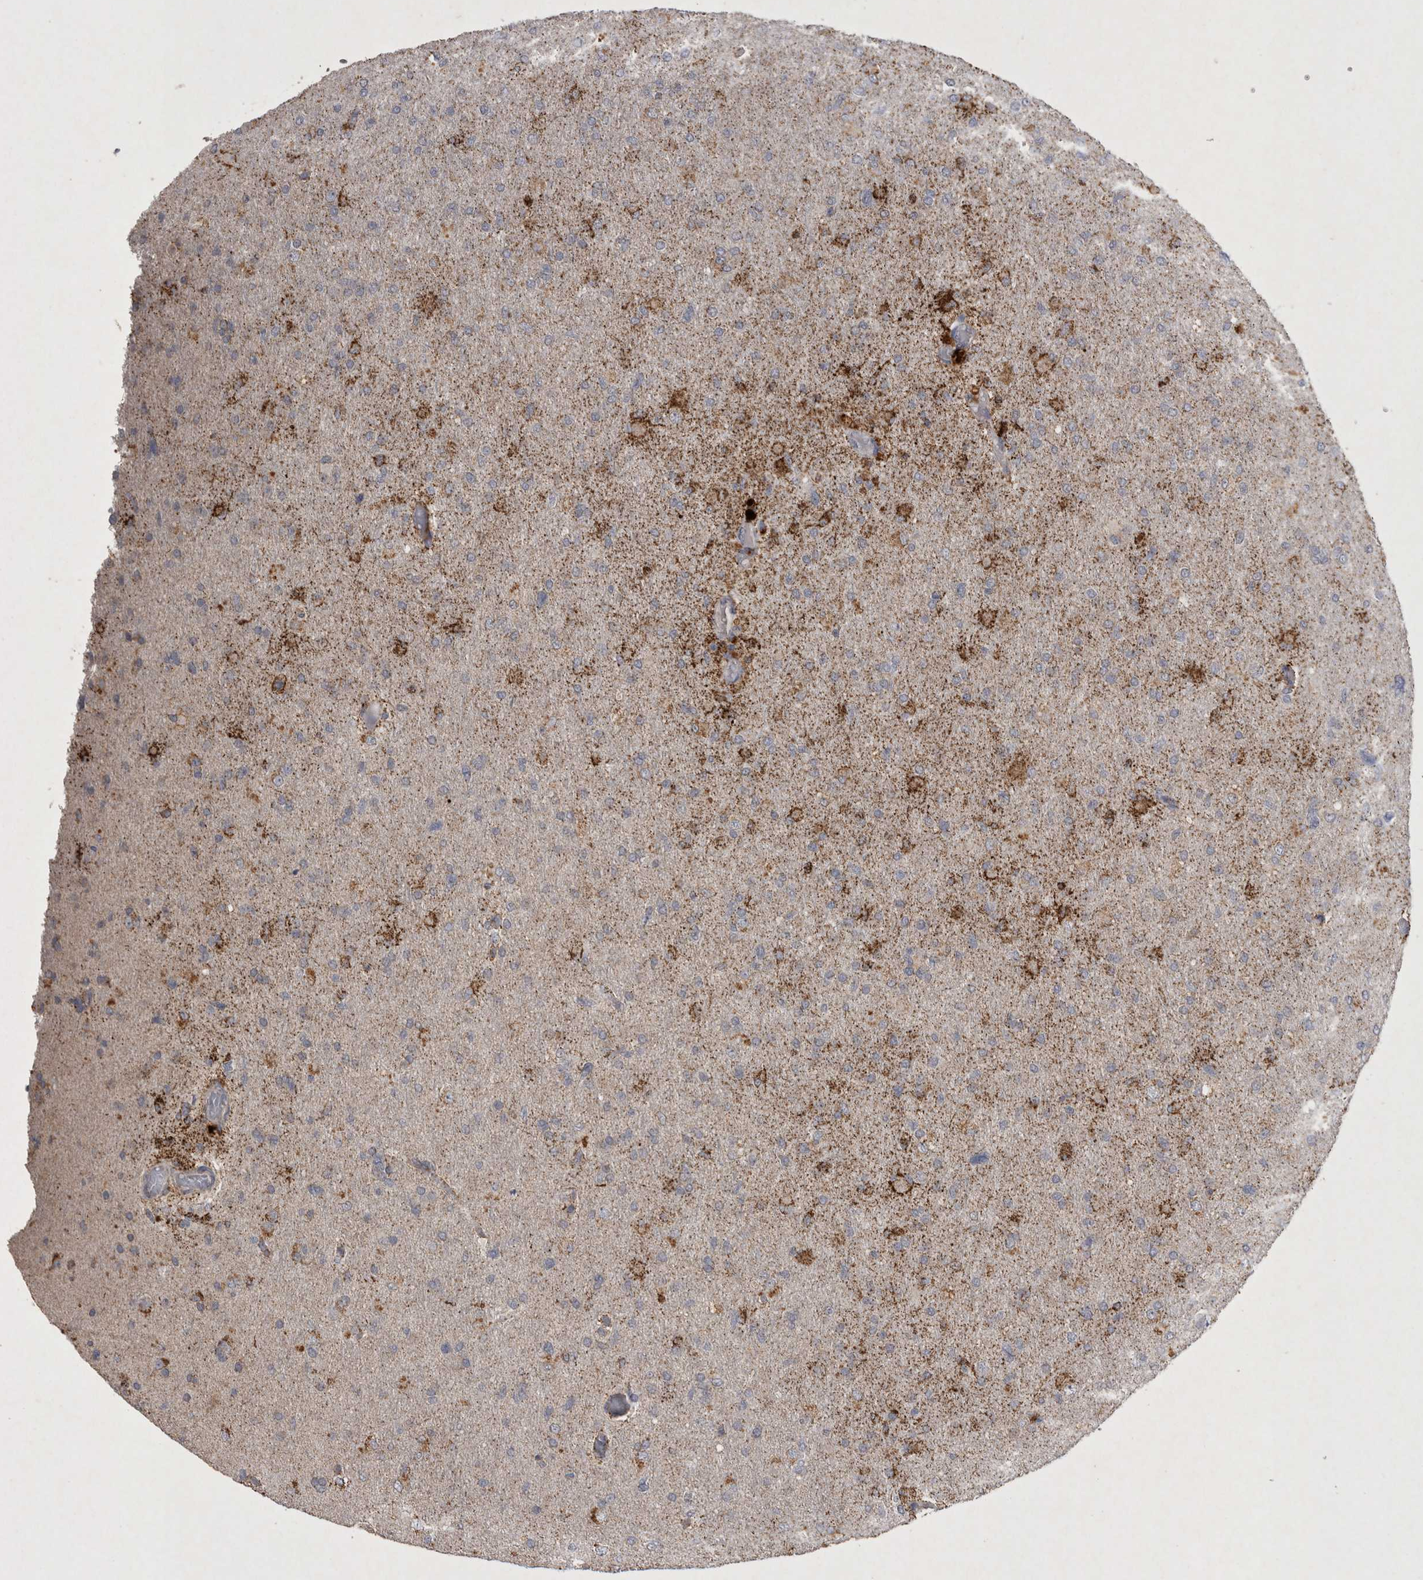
{"staining": {"intensity": "moderate", "quantity": "<25%", "location": "cytoplasmic/membranous"}, "tissue": "glioma", "cell_type": "Tumor cells", "image_type": "cancer", "snomed": [{"axis": "morphology", "description": "Glioma, malignant, High grade"}, {"axis": "topography", "description": "Cerebral cortex"}], "caption": "Protein expression analysis of malignant glioma (high-grade) shows moderate cytoplasmic/membranous positivity in about <25% of tumor cells.", "gene": "DKK3", "patient": {"sex": "female", "age": 36}}